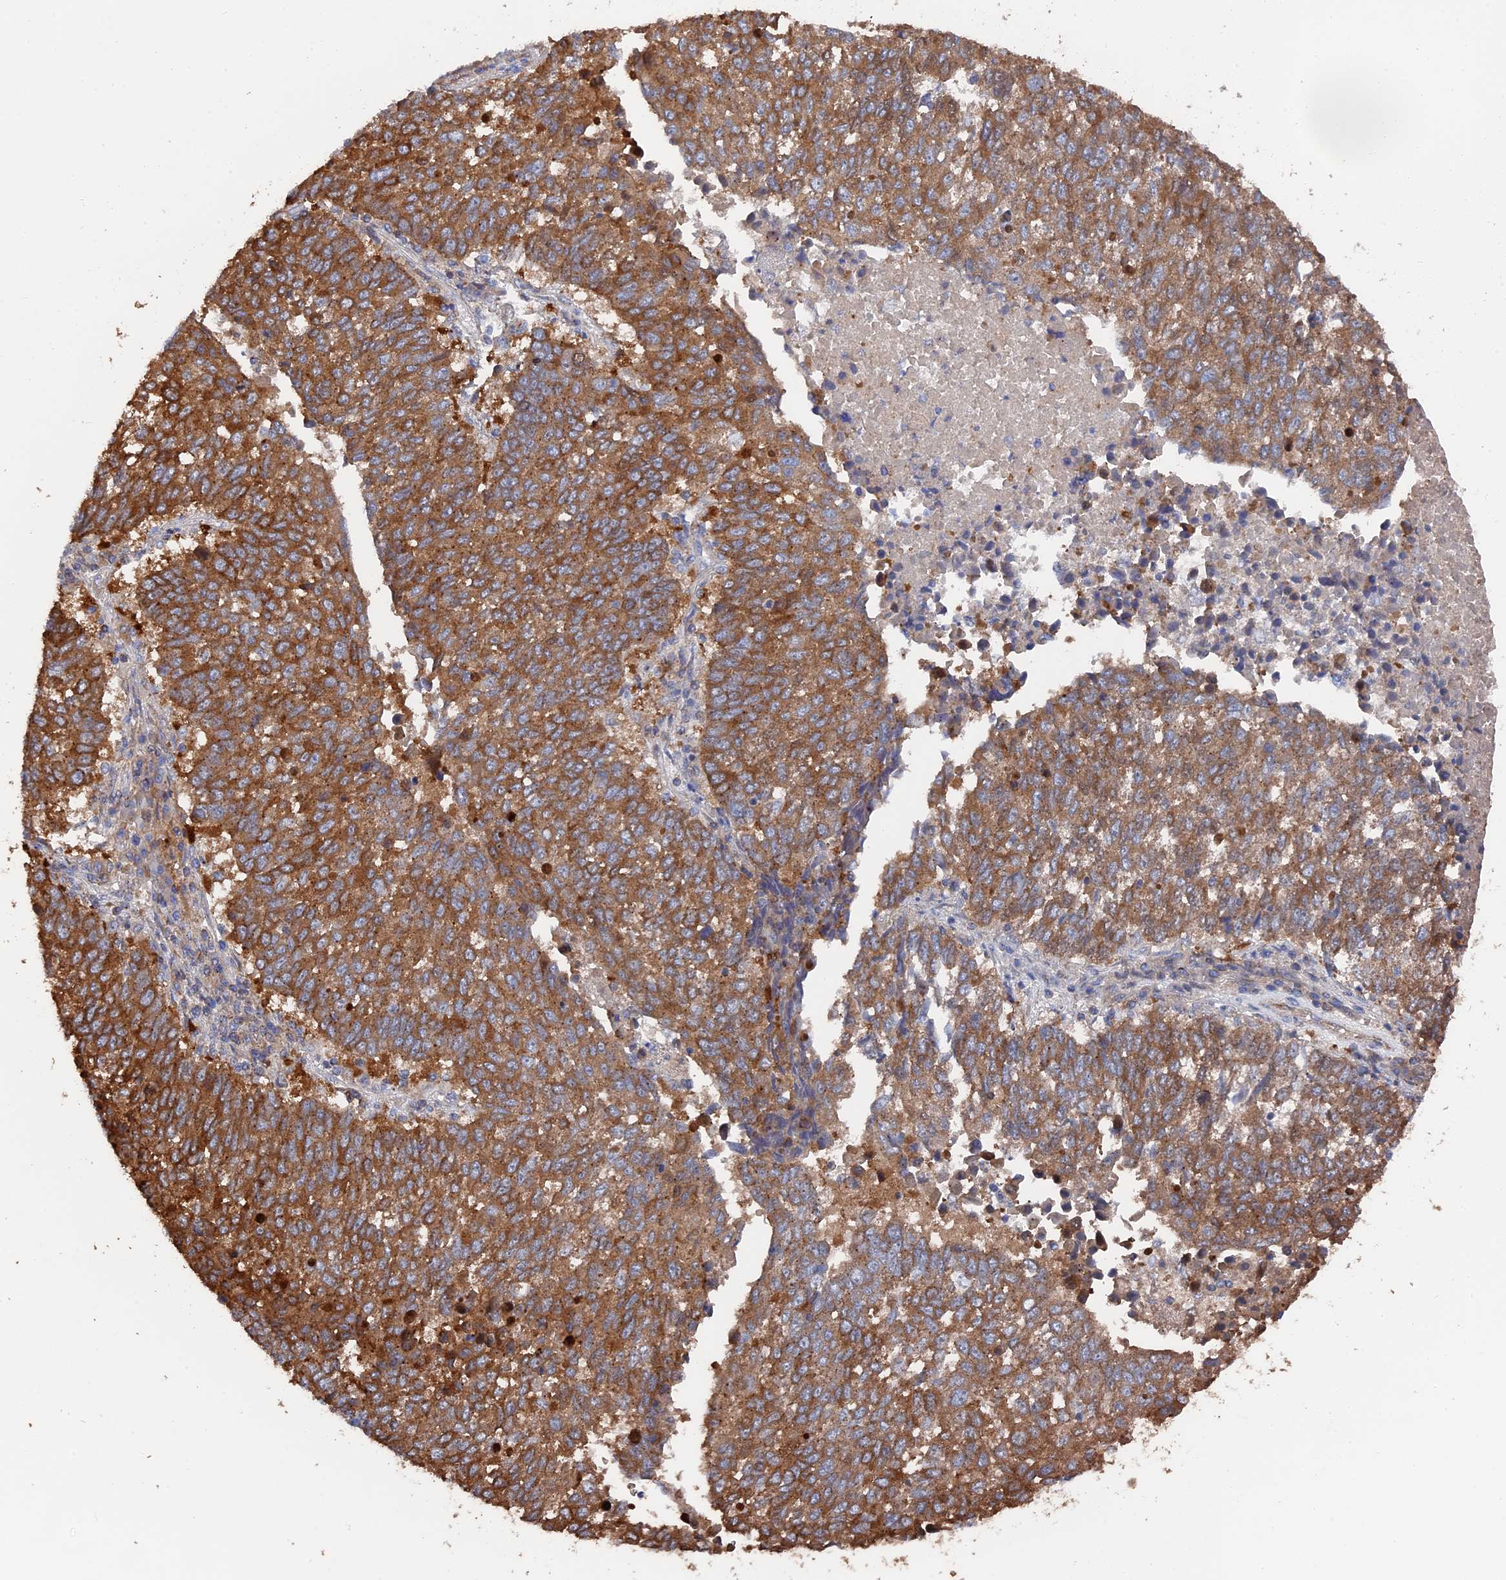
{"staining": {"intensity": "strong", "quantity": ">75%", "location": "cytoplasmic/membranous"}, "tissue": "lung cancer", "cell_type": "Tumor cells", "image_type": "cancer", "snomed": [{"axis": "morphology", "description": "Squamous cell carcinoma, NOS"}, {"axis": "topography", "description": "Lung"}], "caption": "Lung squamous cell carcinoma stained with DAB IHC demonstrates high levels of strong cytoplasmic/membranous positivity in about >75% of tumor cells.", "gene": "SMG9", "patient": {"sex": "male", "age": 73}}